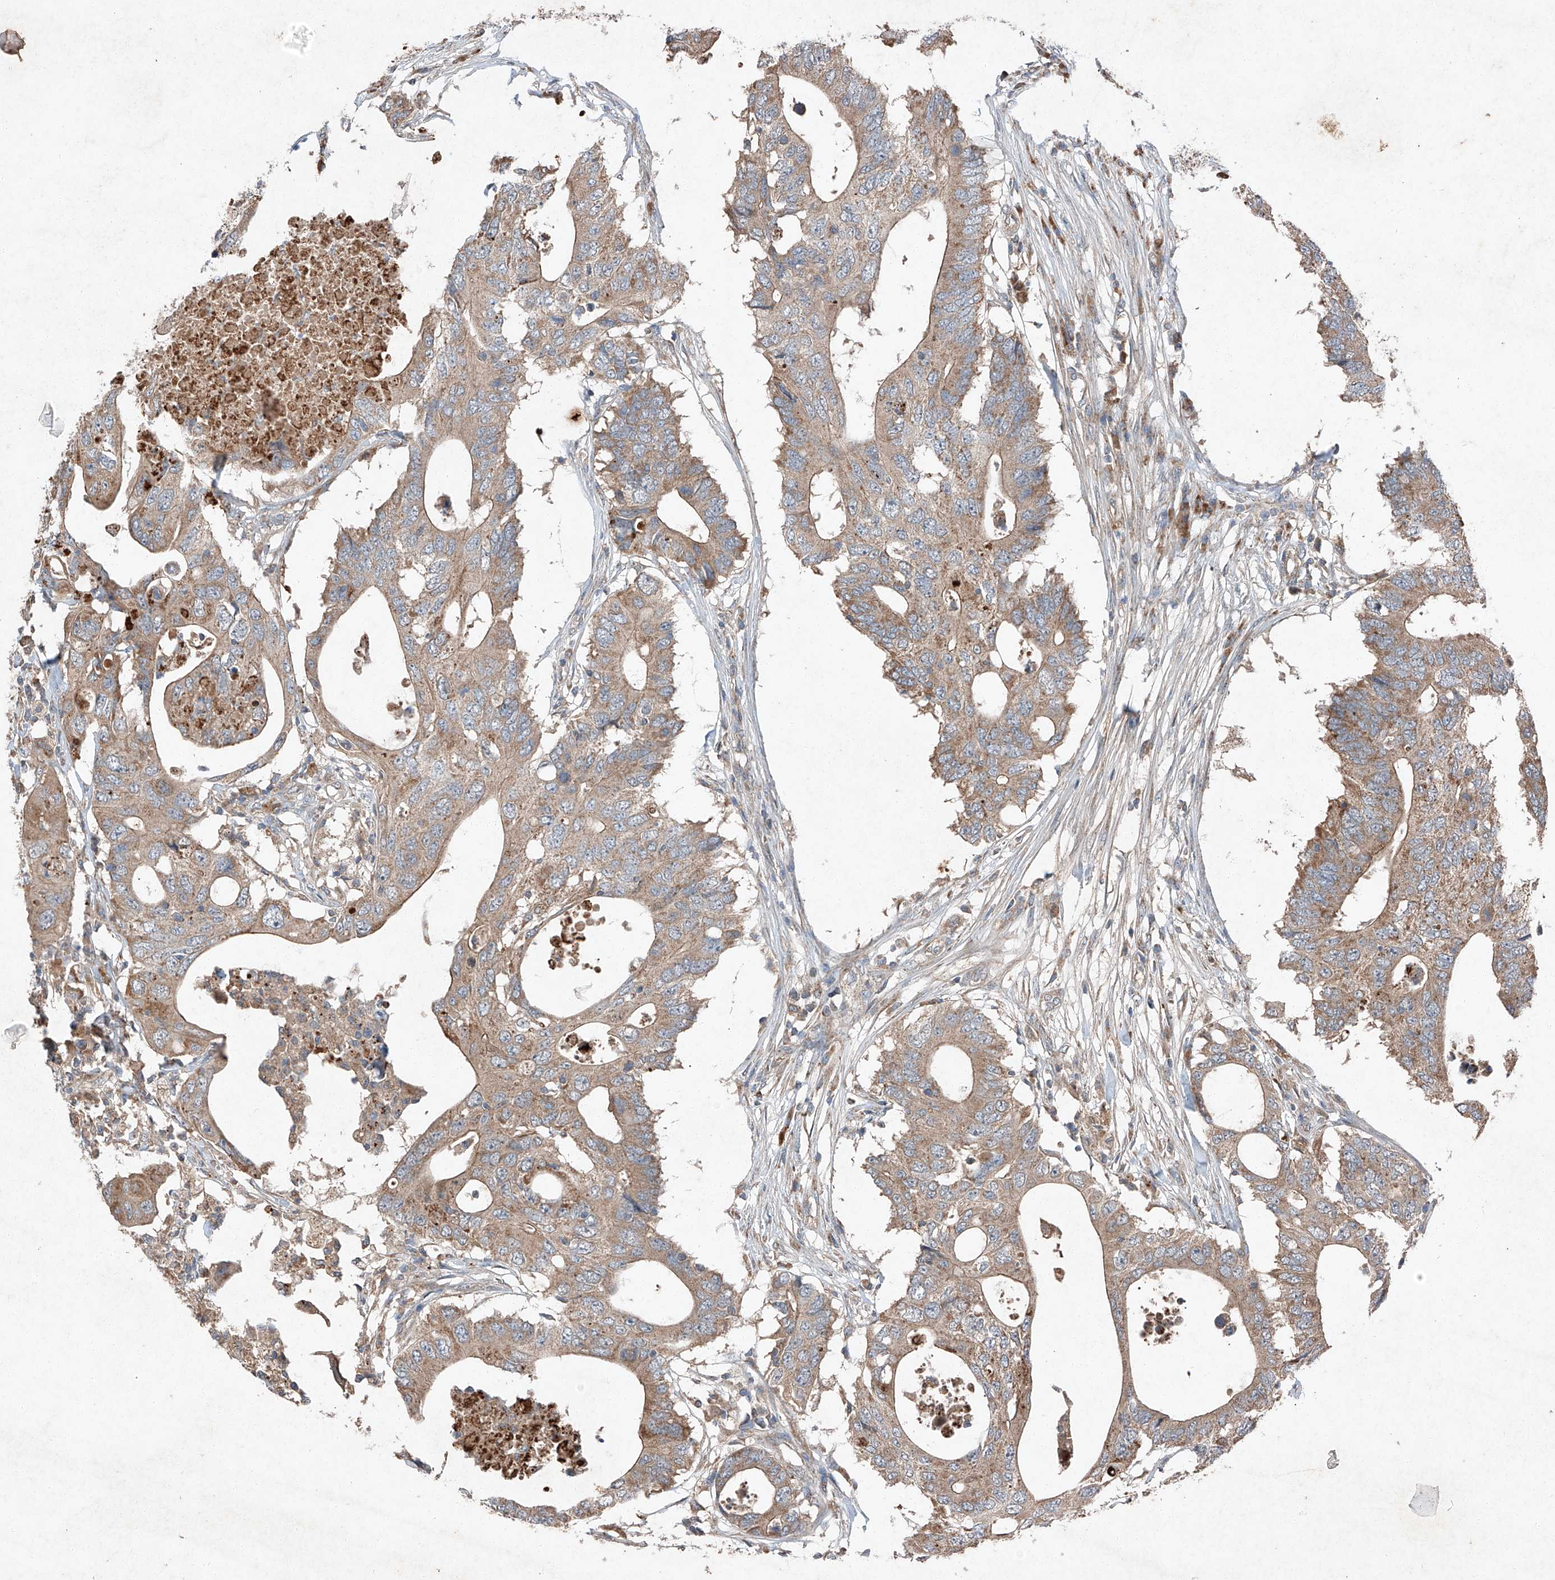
{"staining": {"intensity": "moderate", "quantity": ">75%", "location": "cytoplasmic/membranous"}, "tissue": "colorectal cancer", "cell_type": "Tumor cells", "image_type": "cancer", "snomed": [{"axis": "morphology", "description": "Adenocarcinoma, NOS"}, {"axis": "topography", "description": "Colon"}], "caption": "Colorectal adenocarcinoma stained with a brown dye reveals moderate cytoplasmic/membranous positive positivity in approximately >75% of tumor cells.", "gene": "RUSC1", "patient": {"sex": "male", "age": 71}}